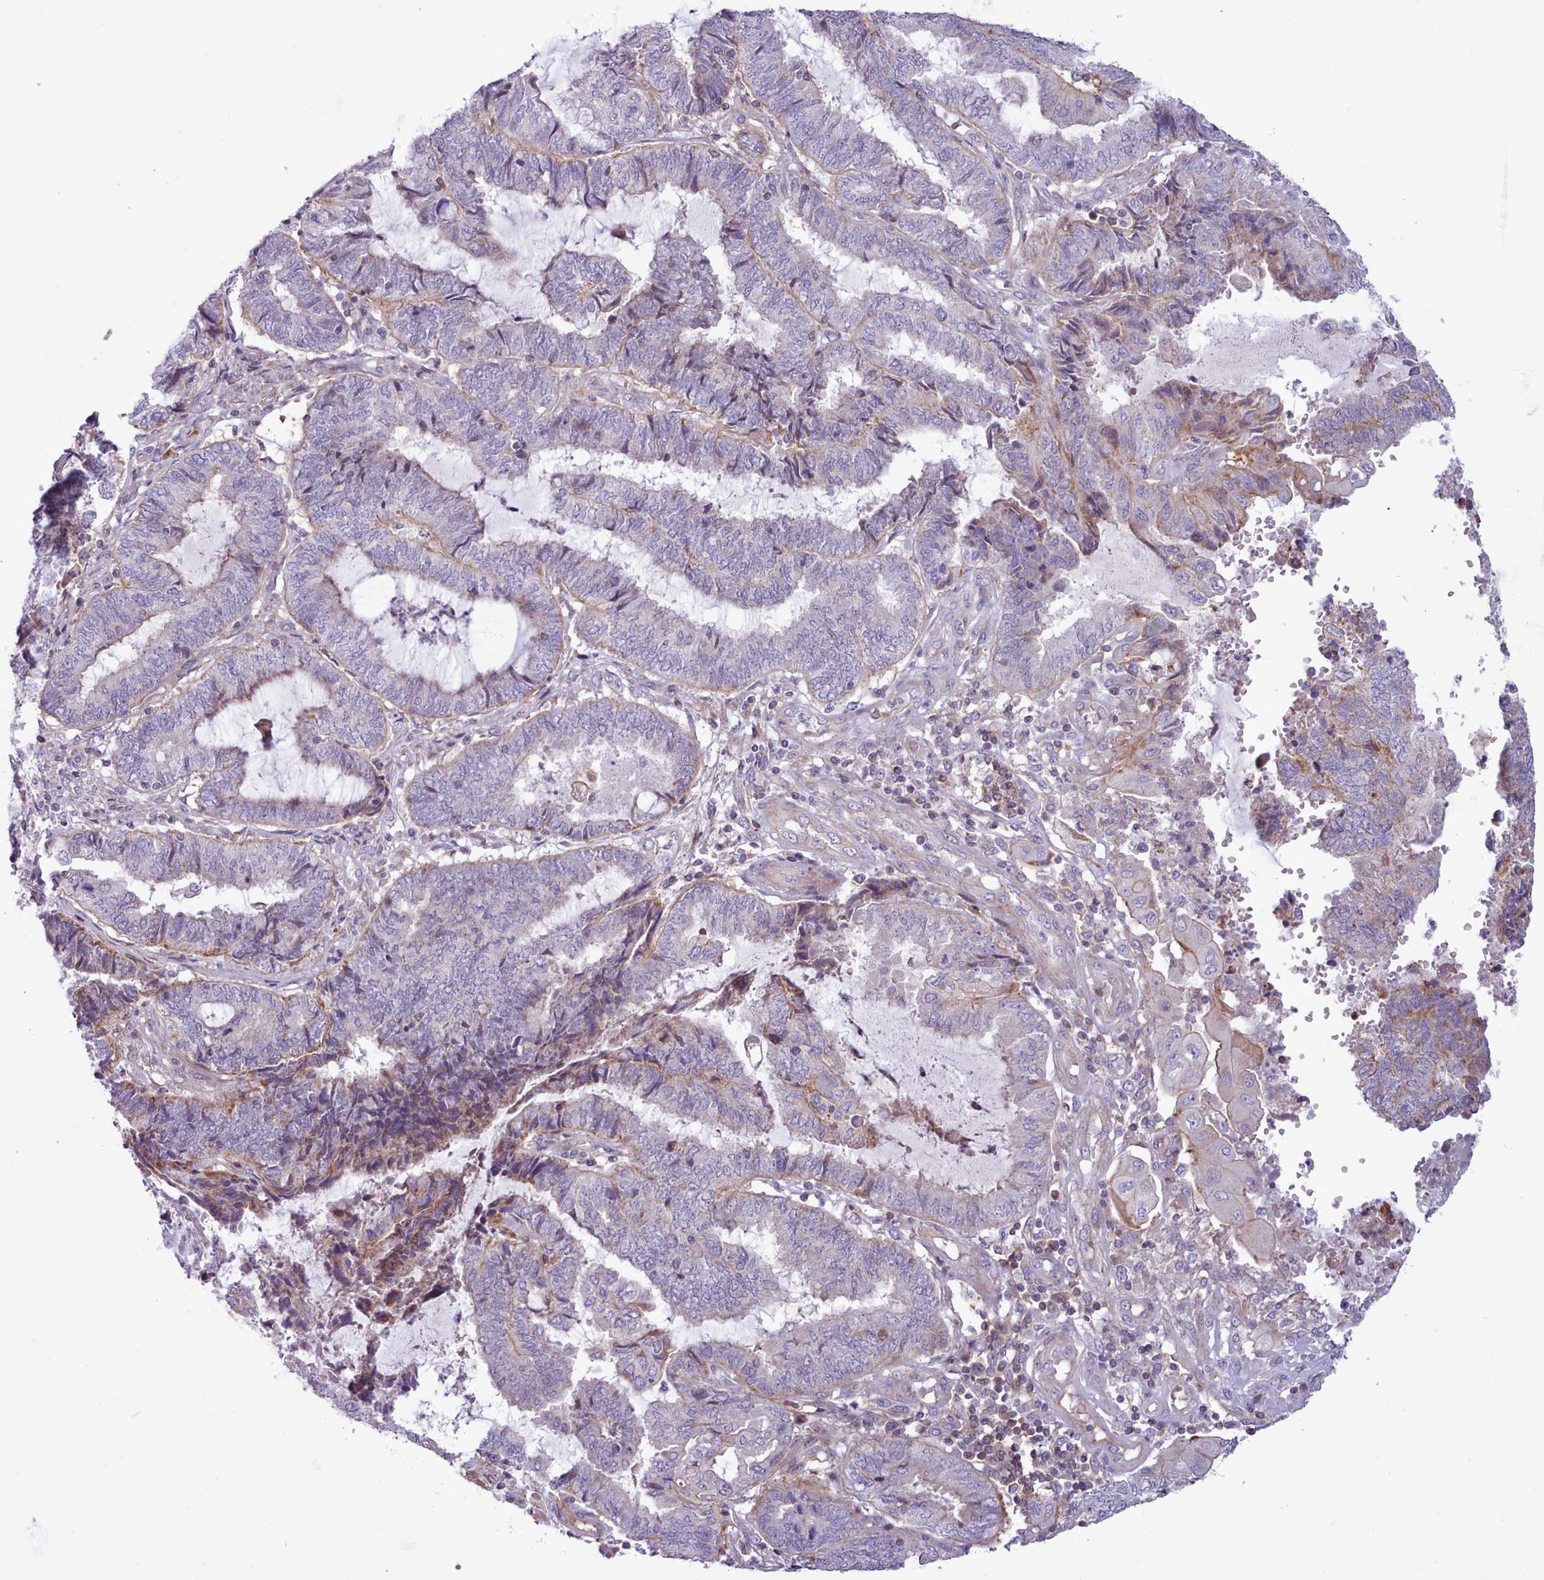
{"staining": {"intensity": "negative", "quantity": "none", "location": "none"}, "tissue": "endometrial cancer", "cell_type": "Tumor cells", "image_type": "cancer", "snomed": [{"axis": "morphology", "description": "Adenocarcinoma, NOS"}, {"axis": "topography", "description": "Uterus"}, {"axis": "topography", "description": "Endometrium"}], "caption": "A micrograph of human endometrial cancer (adenocarcinoma) is negative for staining in tumor cells.", "gene": "TENT4B", "patient": {"sex": "female", "age": 70}}